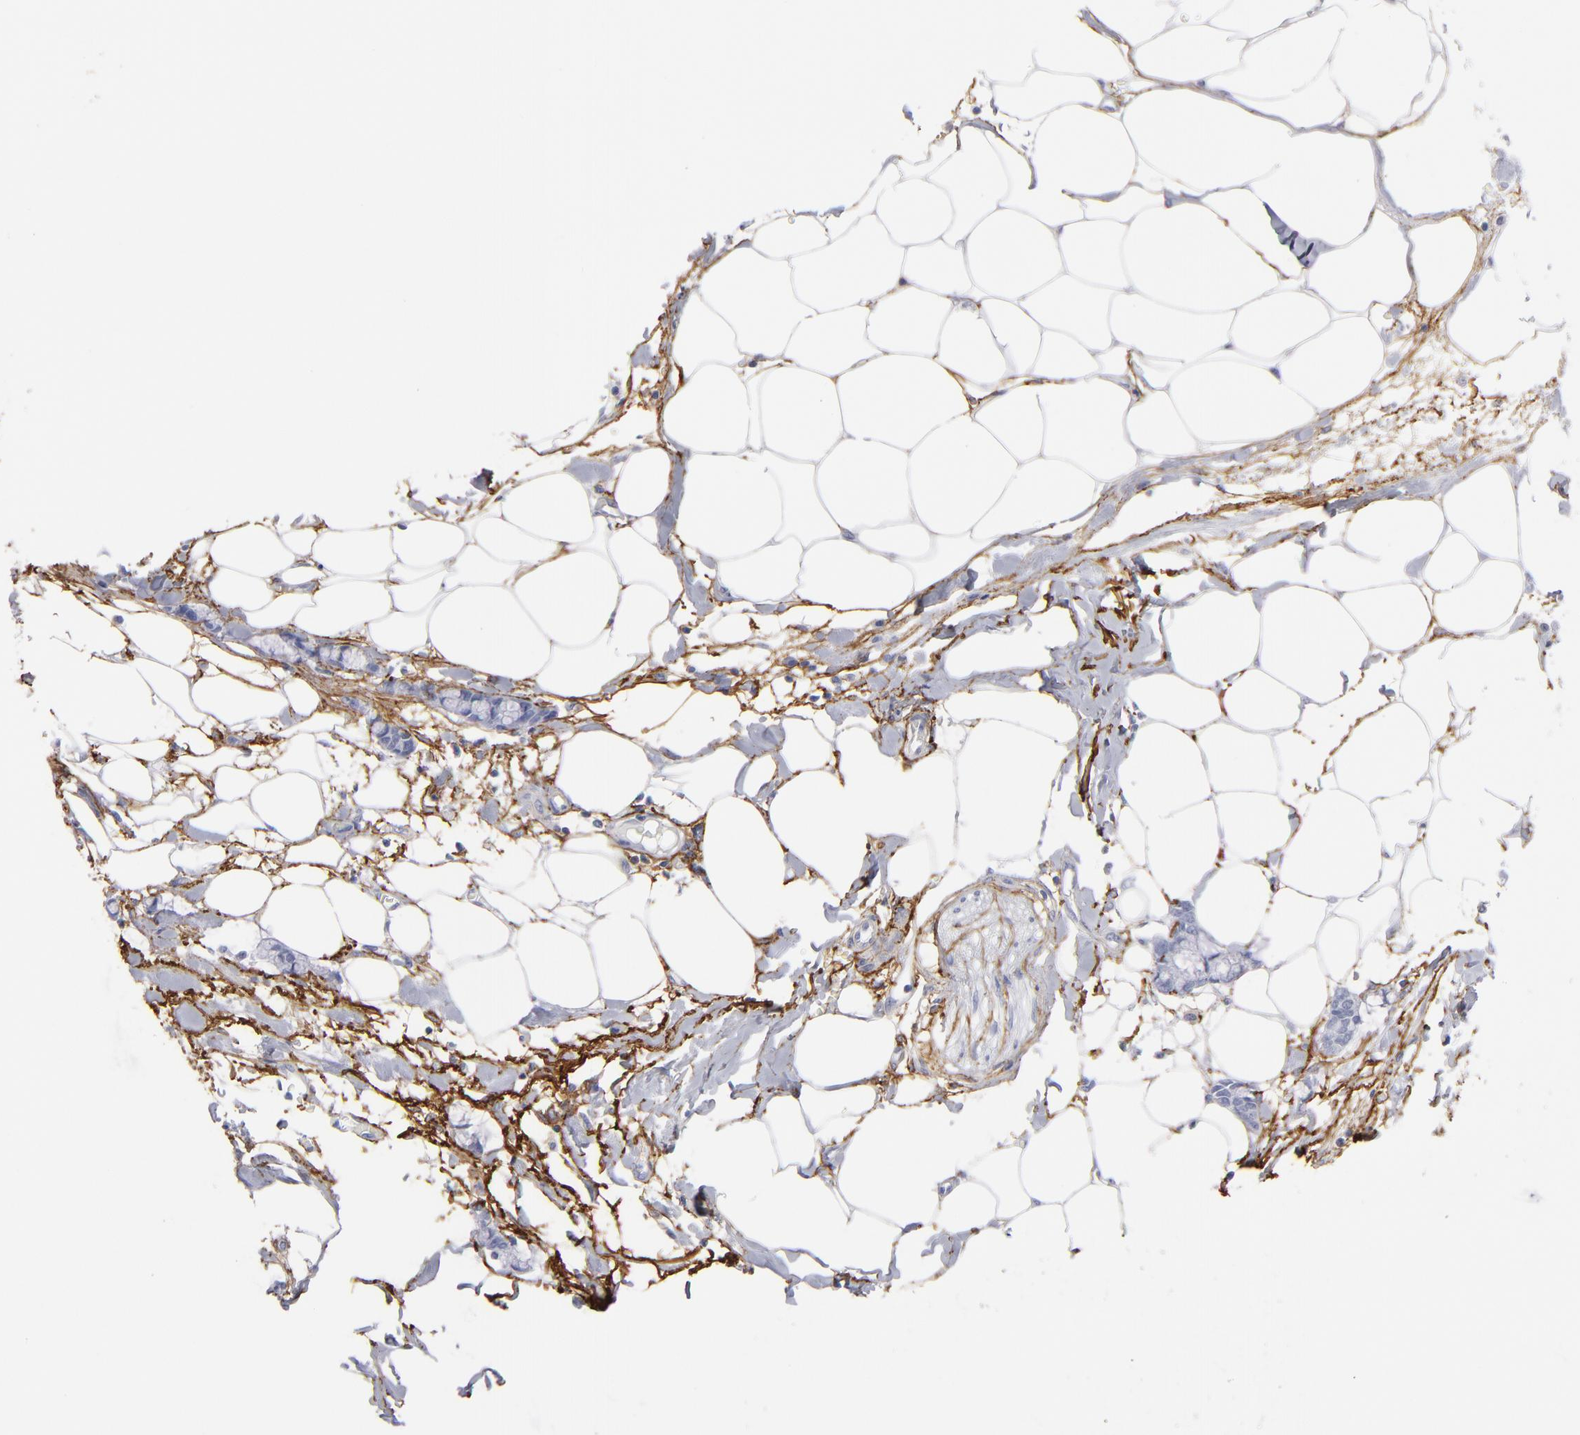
{"staining": {"intensity": "moderate", "quantity": "25%-75%", "location": "cytoplasmic/membranous"}, "tissue": "adipose tissue", "cell_type": "Adipocytes", "image_type": "normal", "snomed": [{"axis": "morphology", "description": "Normal tissue, NOS"}, {"axis": "morphology", "description": "Adenocarcinoma, NOS"}, {"axis": "topography", "description": "Colon"}, {"axis": "topography", "description": "Peripheral nerve tissue"}], "caption": "An immunohistochemistry (IHC) micrograph of normal tissue is shown. Protein staining in brown shows moderate cytoplasmic/membranous positivity in adipose tissue within adipocytes. (IHC, brightfield microscopy, high magnification).", "gene": "EMILIN1", "patient": {"sex": "male", "age": 14}}